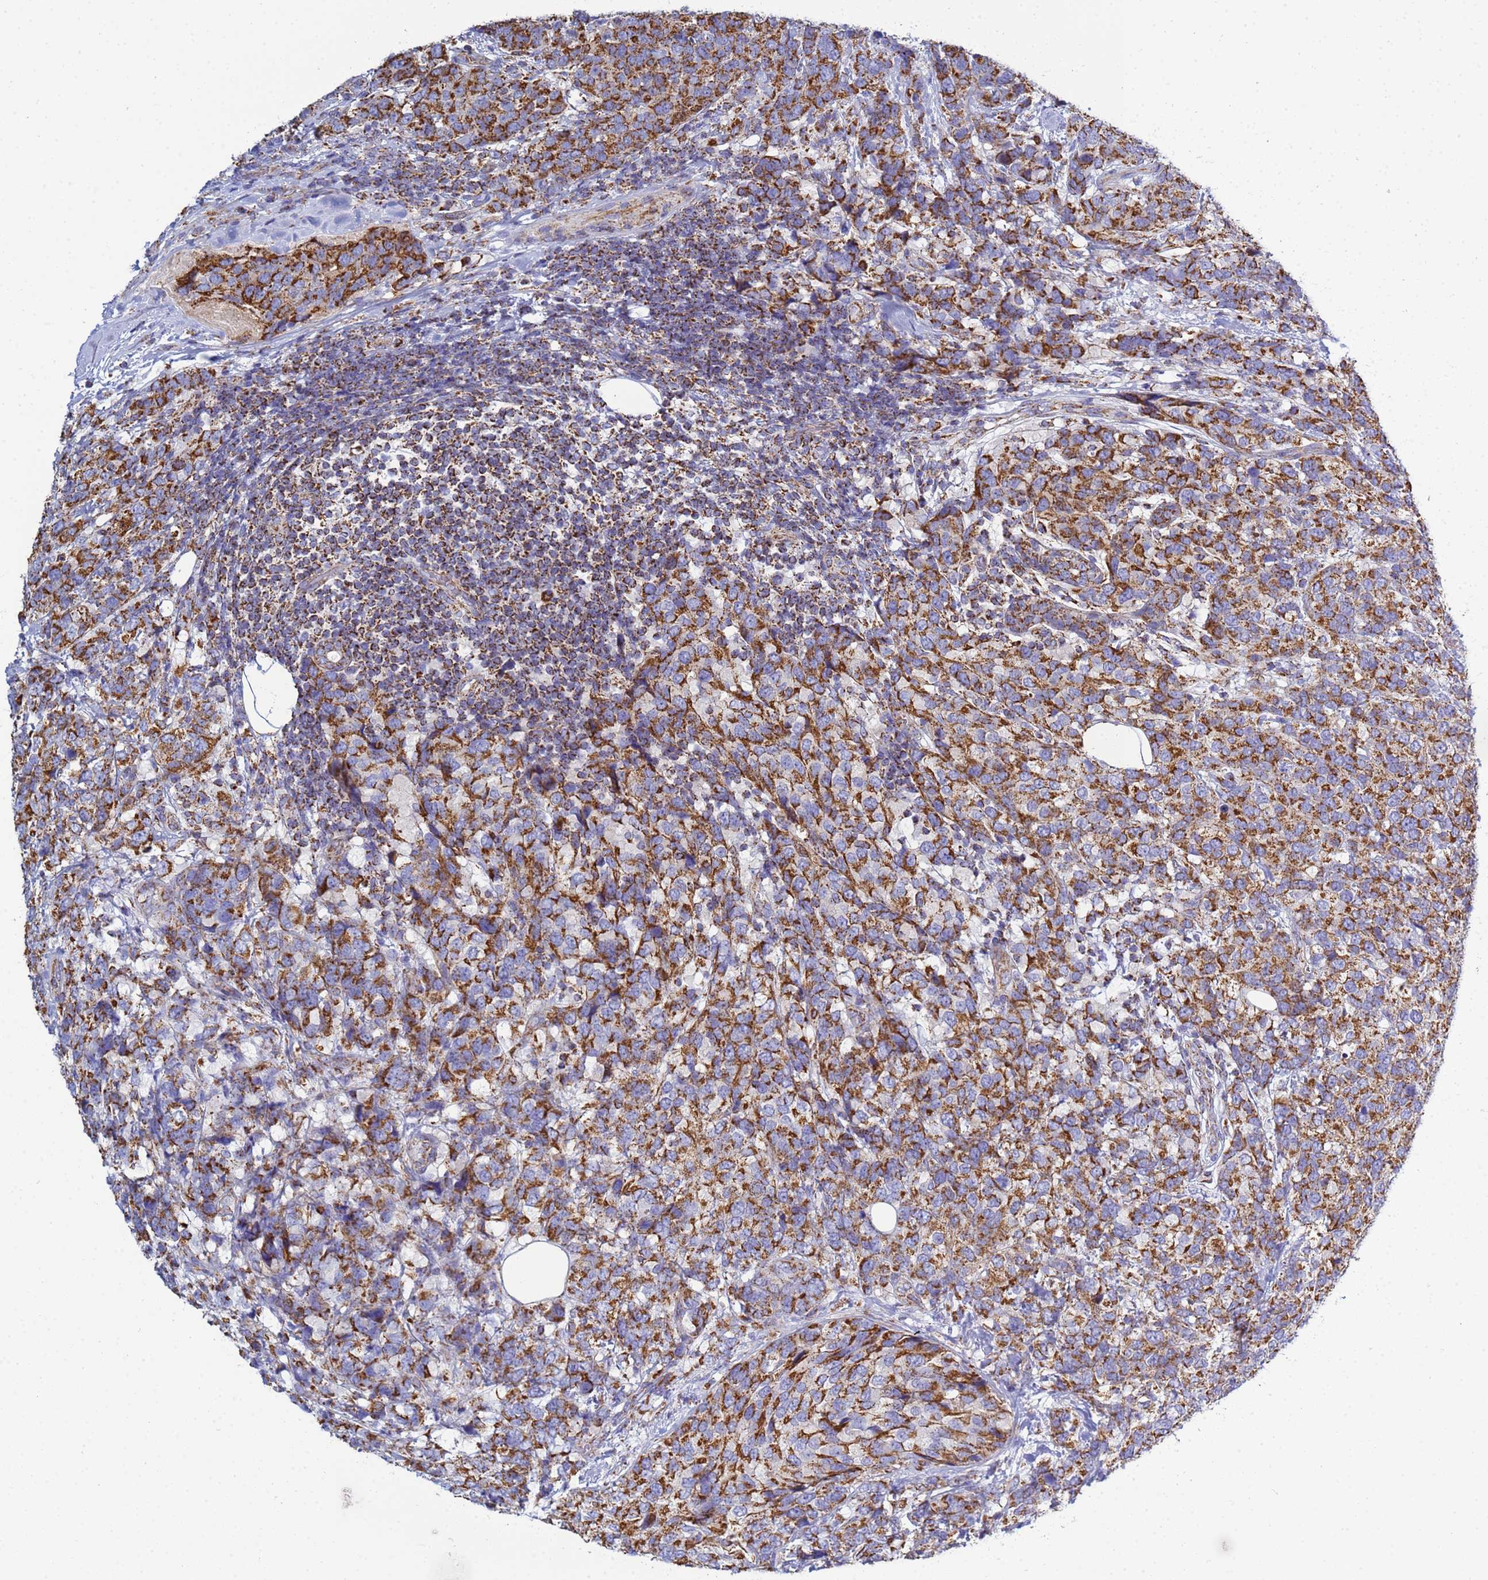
{"staining": {"intensity": "strong", "quantity": ">75%", "location": "cytoplasmic/membranous"}, "tissue": "breast cancer", "cell_type": "Tumor cells", "image_type": "cancer", "snomed": [{"axis": "morphology", "description": "Lobular carcinoma"}, {"axis": "topography", "description": "Breast"}], "caption": "An IHC micrograph of neoplastic tissue is shown. Protein staining in brown labels strong cytoplasmic/membranous positivity in lobular carcinoma (breast) within tumor cells.", "gene": "COQ4", "patient": {"sex": "female", "age": 59}}